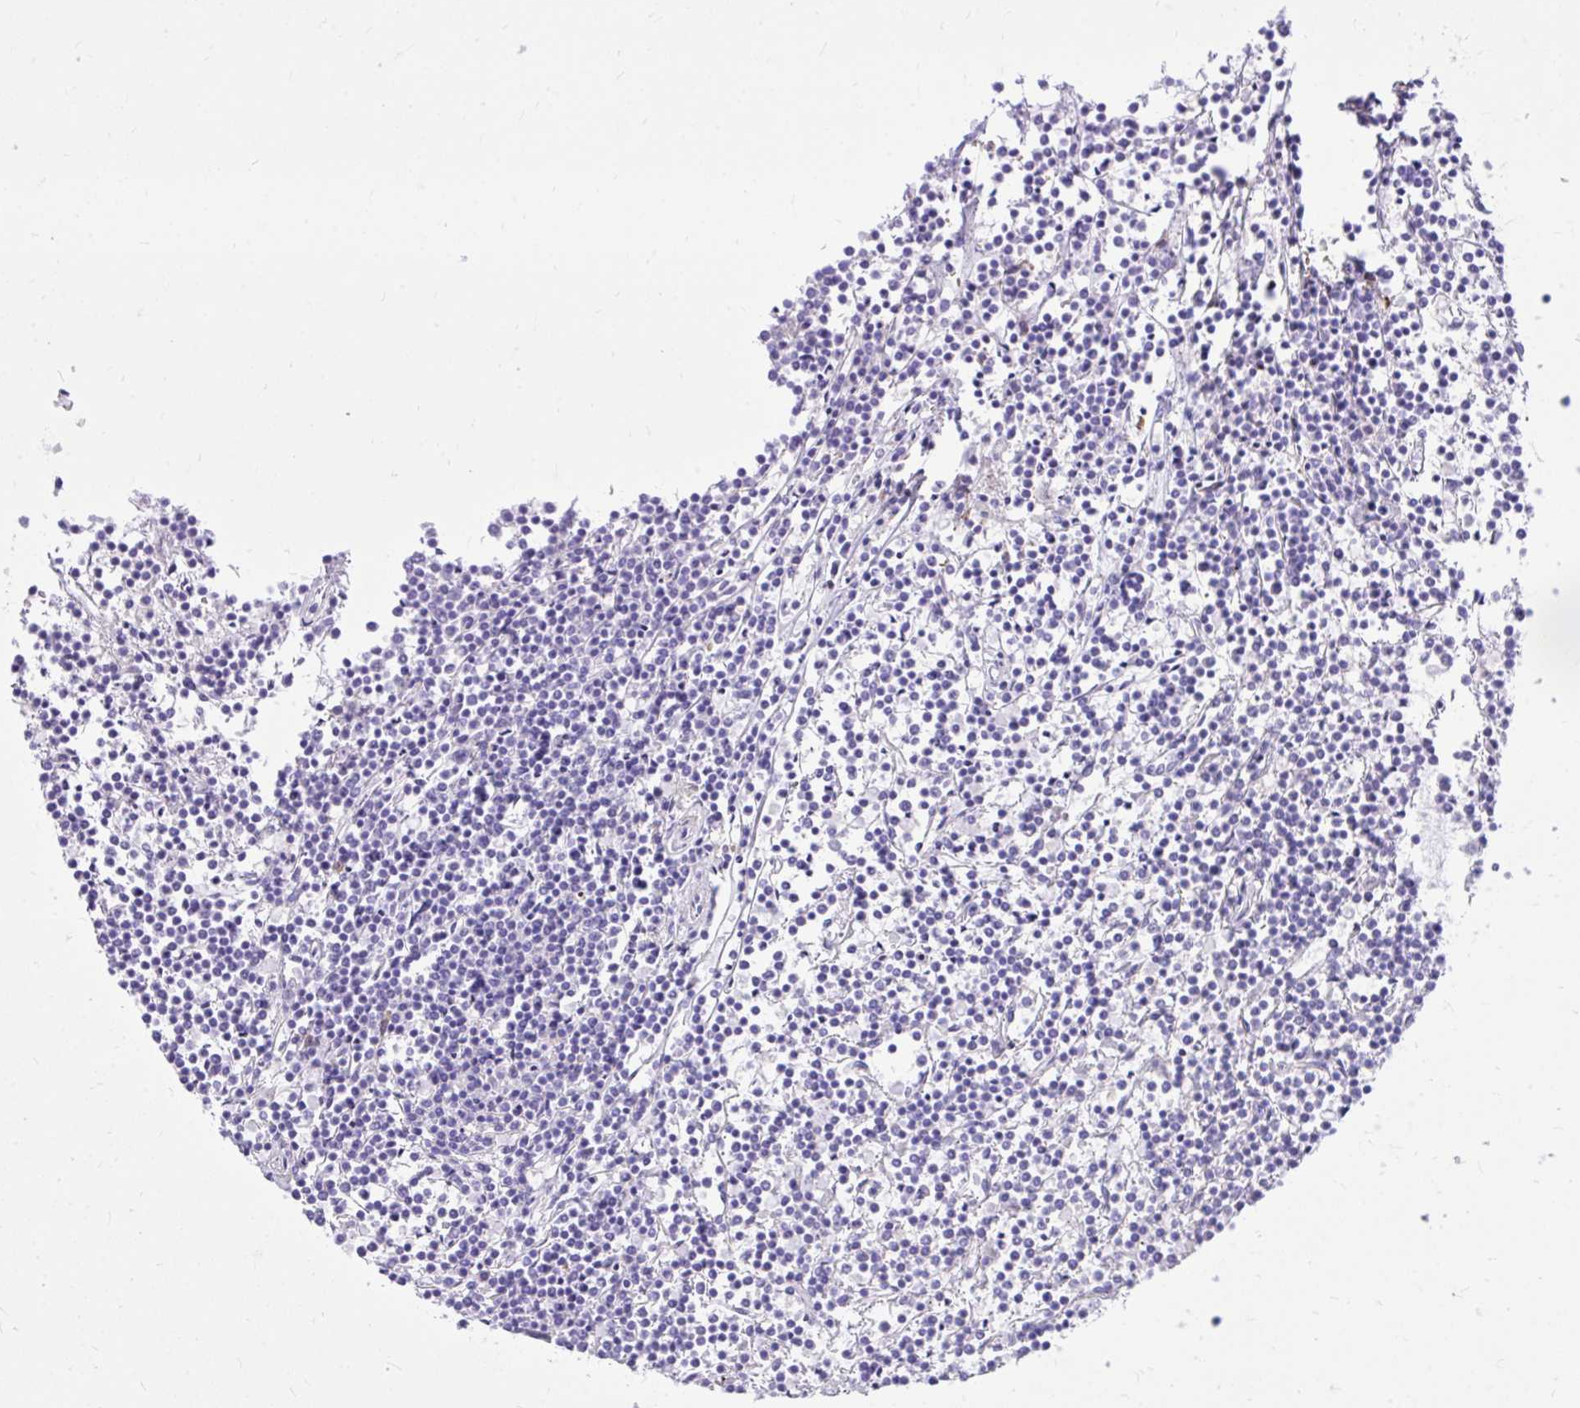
{"staining": {"intensity": "negative", "quantity": "none", "location": "none"}, "tissue": "lymphoma", "cell_type": "Tumor cells", "image_type": "cancer", "snomed": [{"axis": "morphology", "description": "Malignant lymphoma, non-Hodgkin's type, Low grade"}, {"axis": "topography", "description": "Spleen"}], "caption": "Tumor cells are negative for protein expression in human lymphoma.", "gene": "TLR7", "patient": {"sex": "female", "age": 19}}